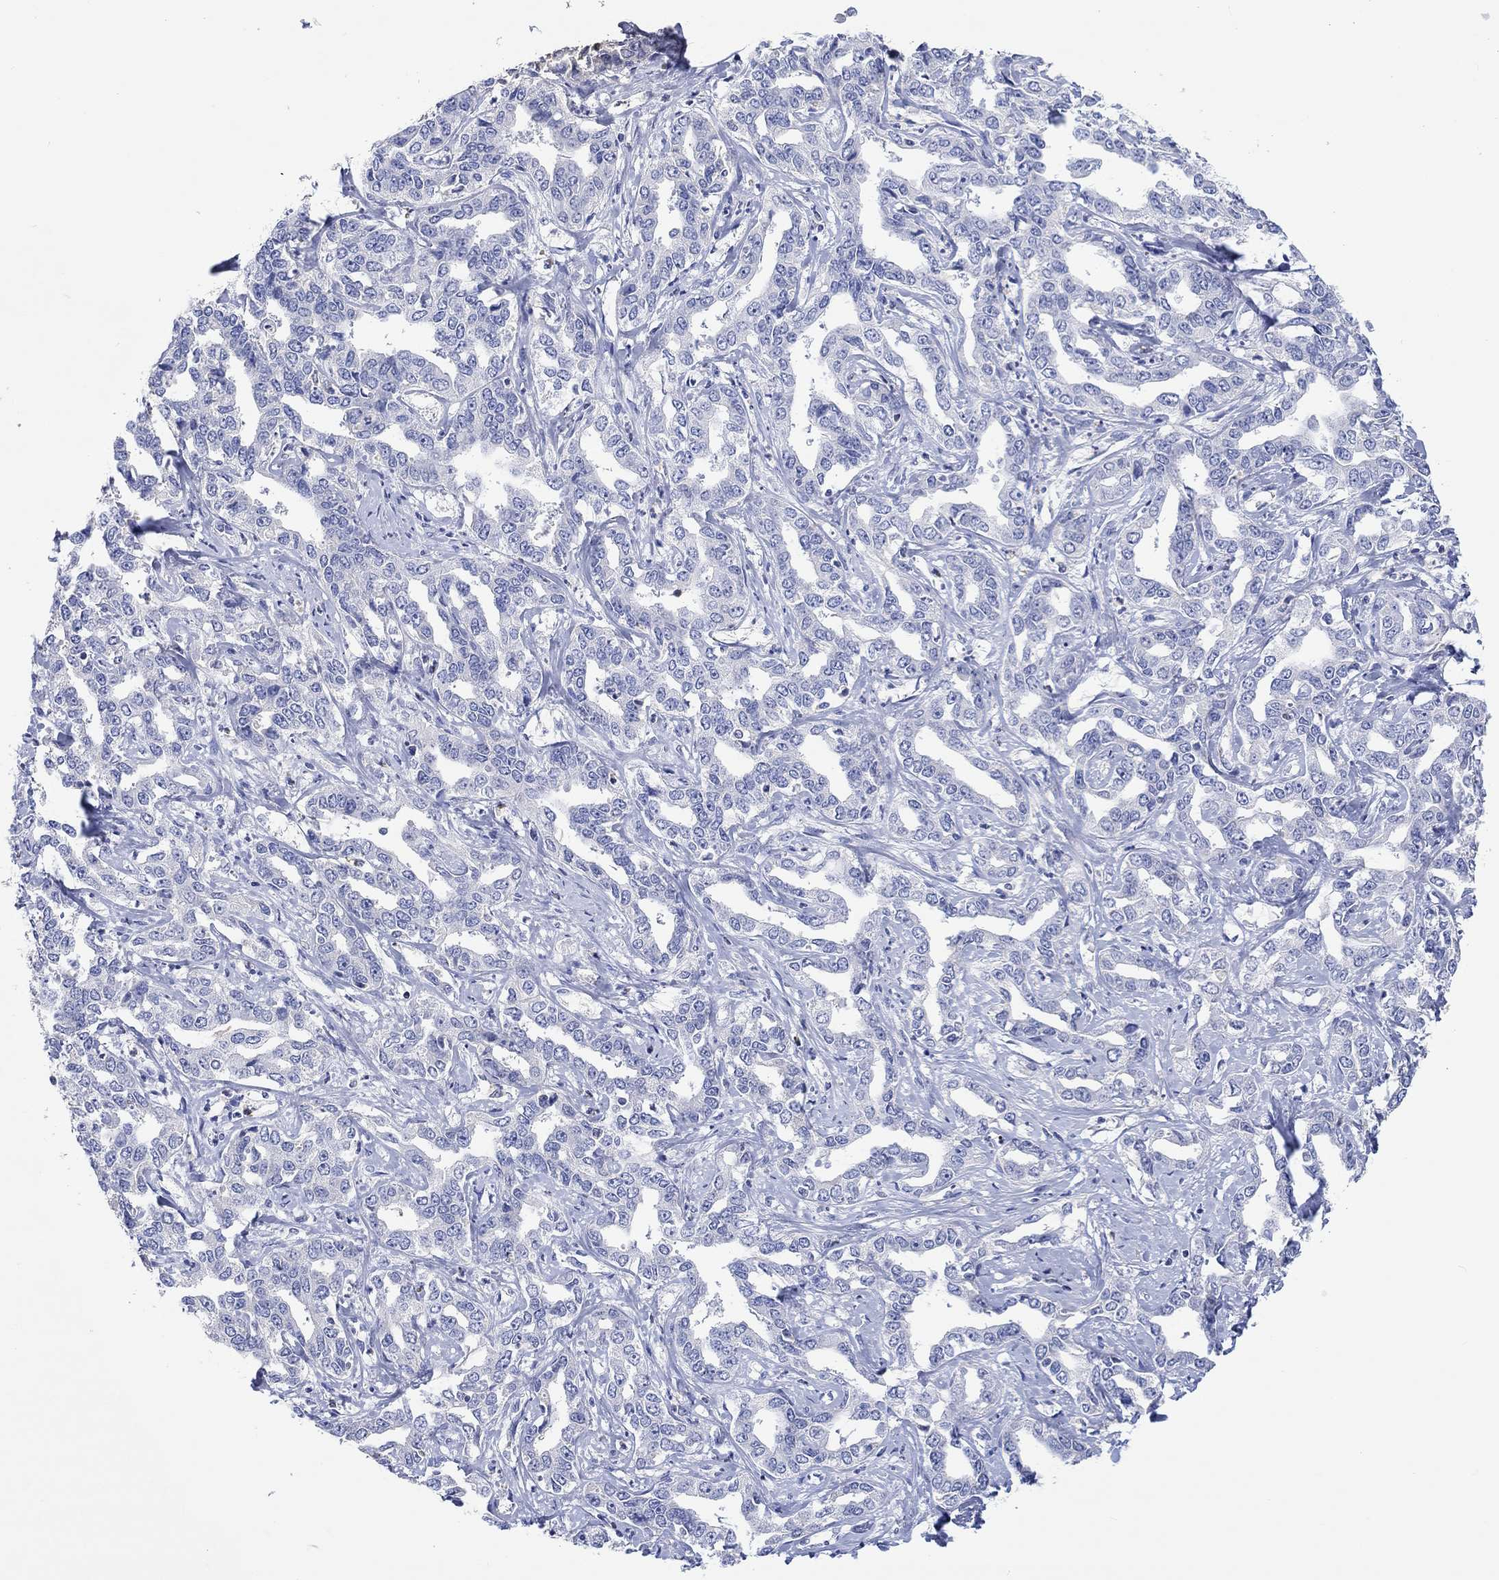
{"staining": {"intensity": "negative", "quantity": "none", "location": "none"}, "tissue": "liver cancer", "cell_type": "Tumor cells", "image_type": "cancer", "snomed": [{"axis": "morphology", "description": "Cholangiocarcinoma"}, {"axis": "topography", "description": "Liver"}], "caption": "An IHC photomicrograph of liver cancer (cholangiocarcinoma) is shown. There is no staining in tumor cells of liver cancer (cholangiocarcinoma).", "gene": "GCM1", "patient": {"sex": "male", "age": 59}}